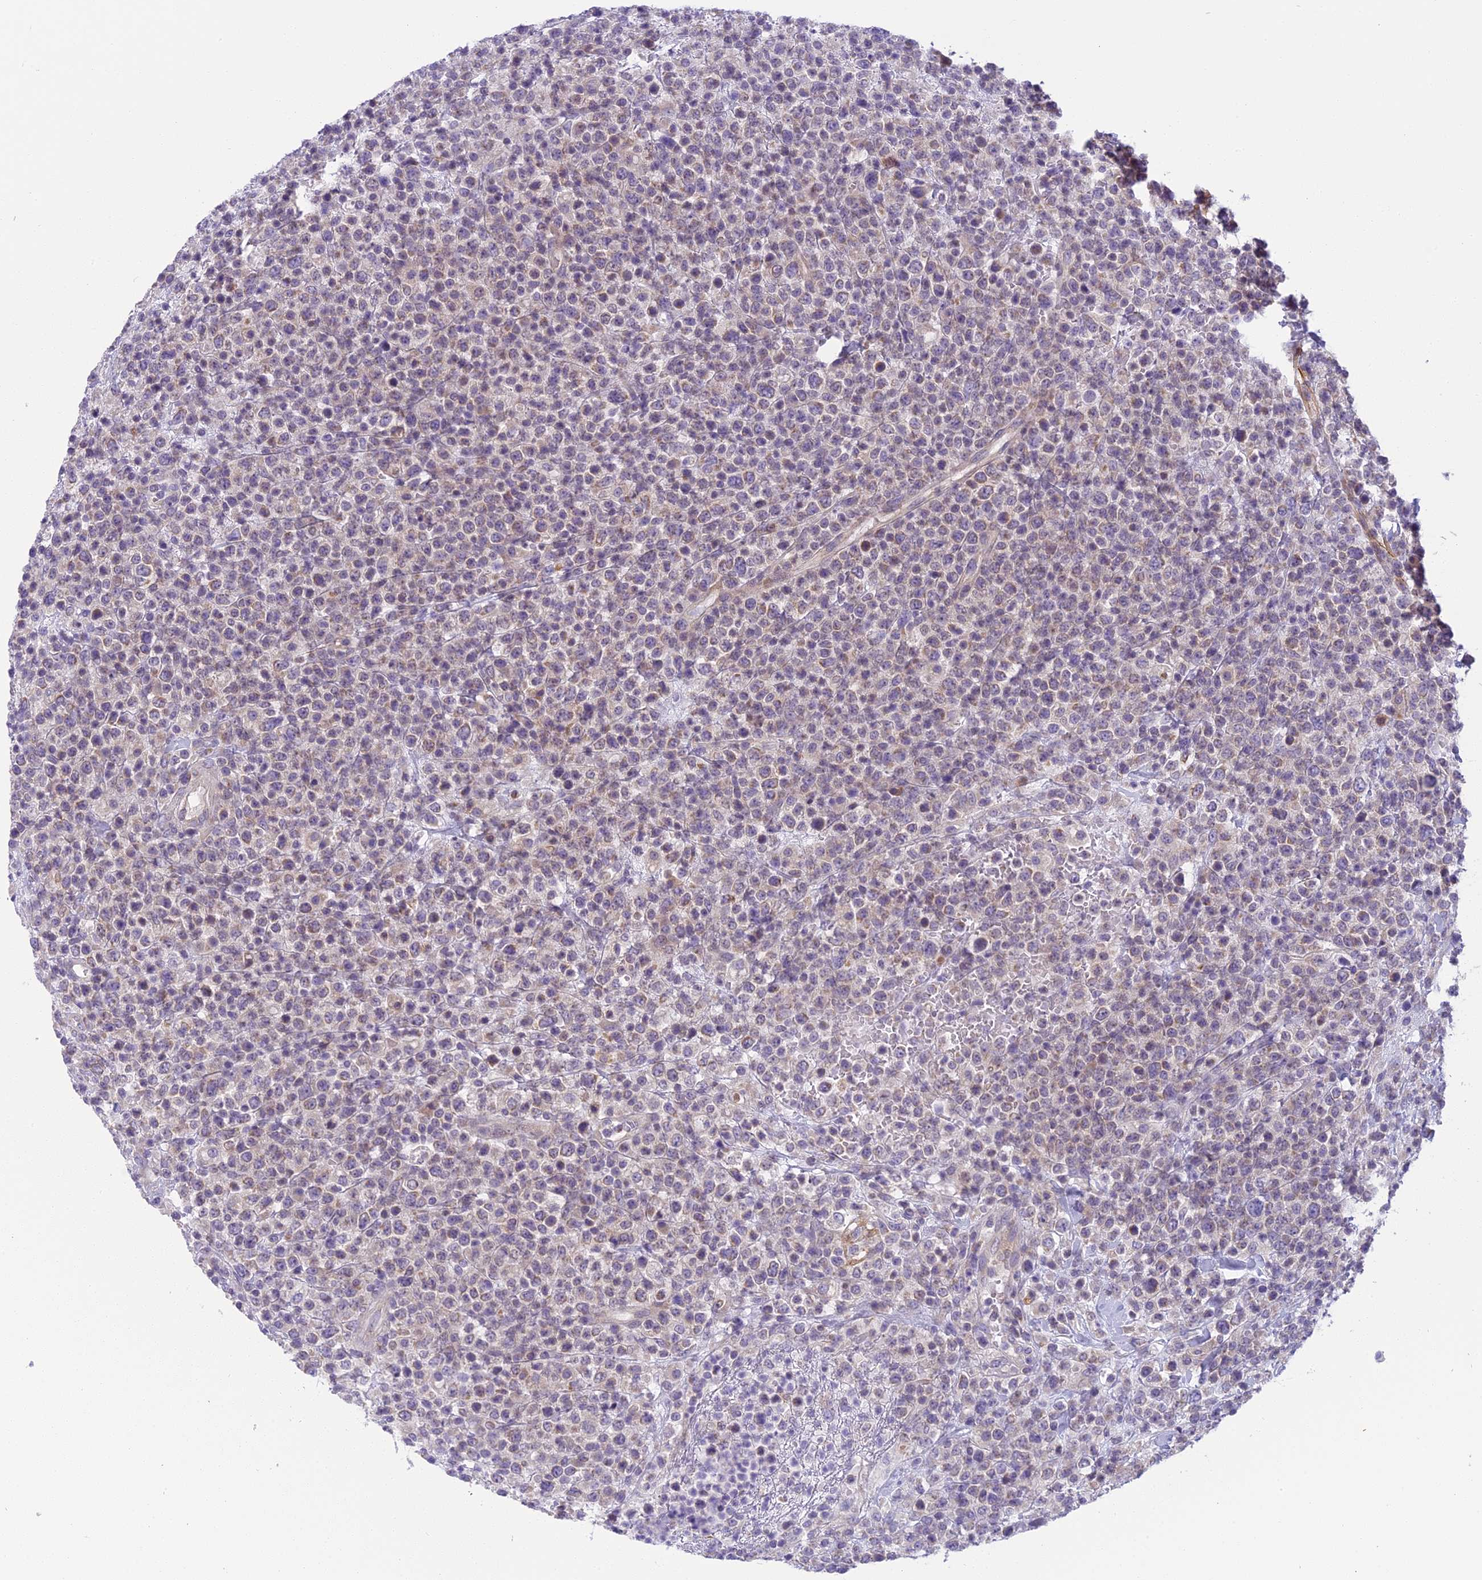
{"staining": {"intensity": "weak", "quantity": "<25%", "location": "cytoplasmic/membranous"}, "tissue": "lymphoma", "cell_type": "Tumor cells", "image_type": "cancer", "snomed": [{"axis": "morphology", "description": "Malignant lymphoma, non-Hodgkin's type, High grade"}, {"axis": "topography", "description": "Colon"}], "caption": "Tumor cells are negative for brown protein staining in lymphoma.", "gene": "ARHGEF37", "patient": {"sex": "female", "age": 53}}